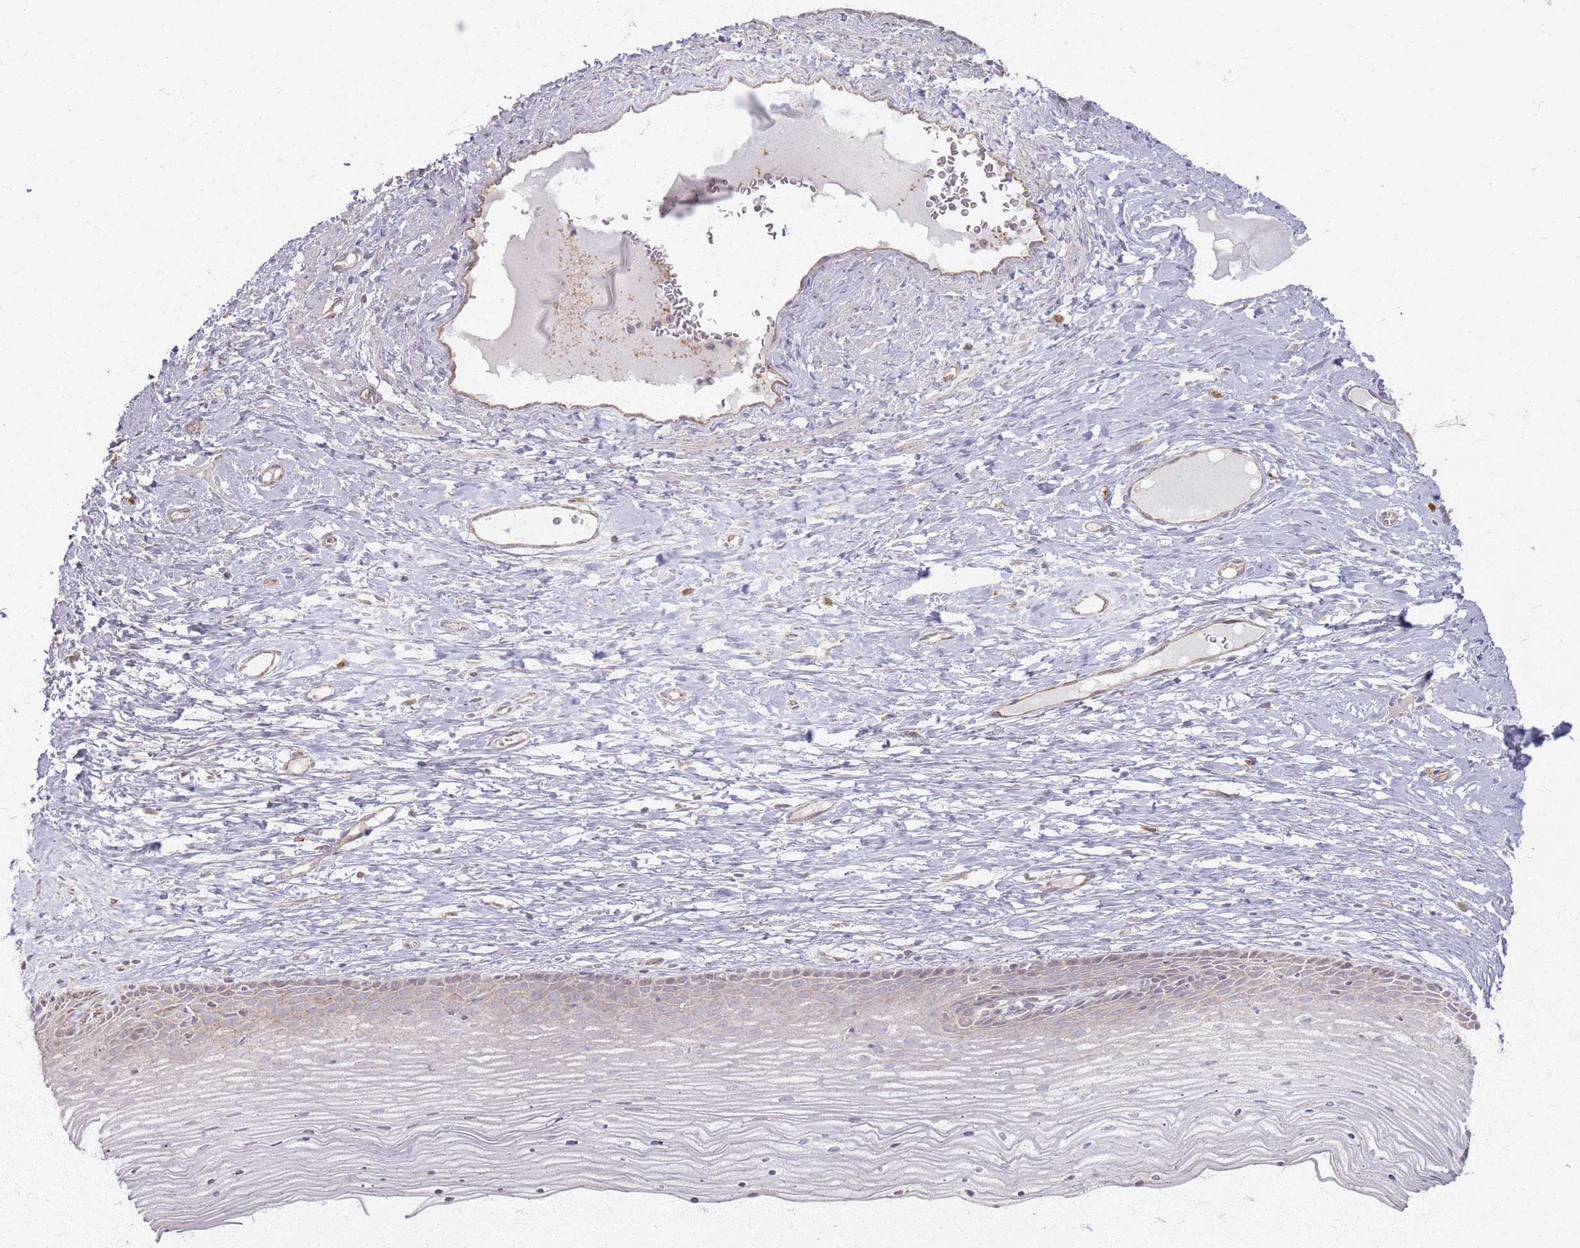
{"staining": {"intensity": "negative", "quantity": "none", "location": "none"}, "tissue": "cervix", "cell_type": "Glandular cells", "image_type": "normal", "snomed": [{"axis": "morphology", "description": "Normal tissue, NOS"}, {"axis": "topography", "description": "Cervix"}], "caption": "Protein analysis of benign cervix exhibits no significant staining in glandular cells.", "gene": "KCNA5", "patient": {"sex": "female", "age": 42}}